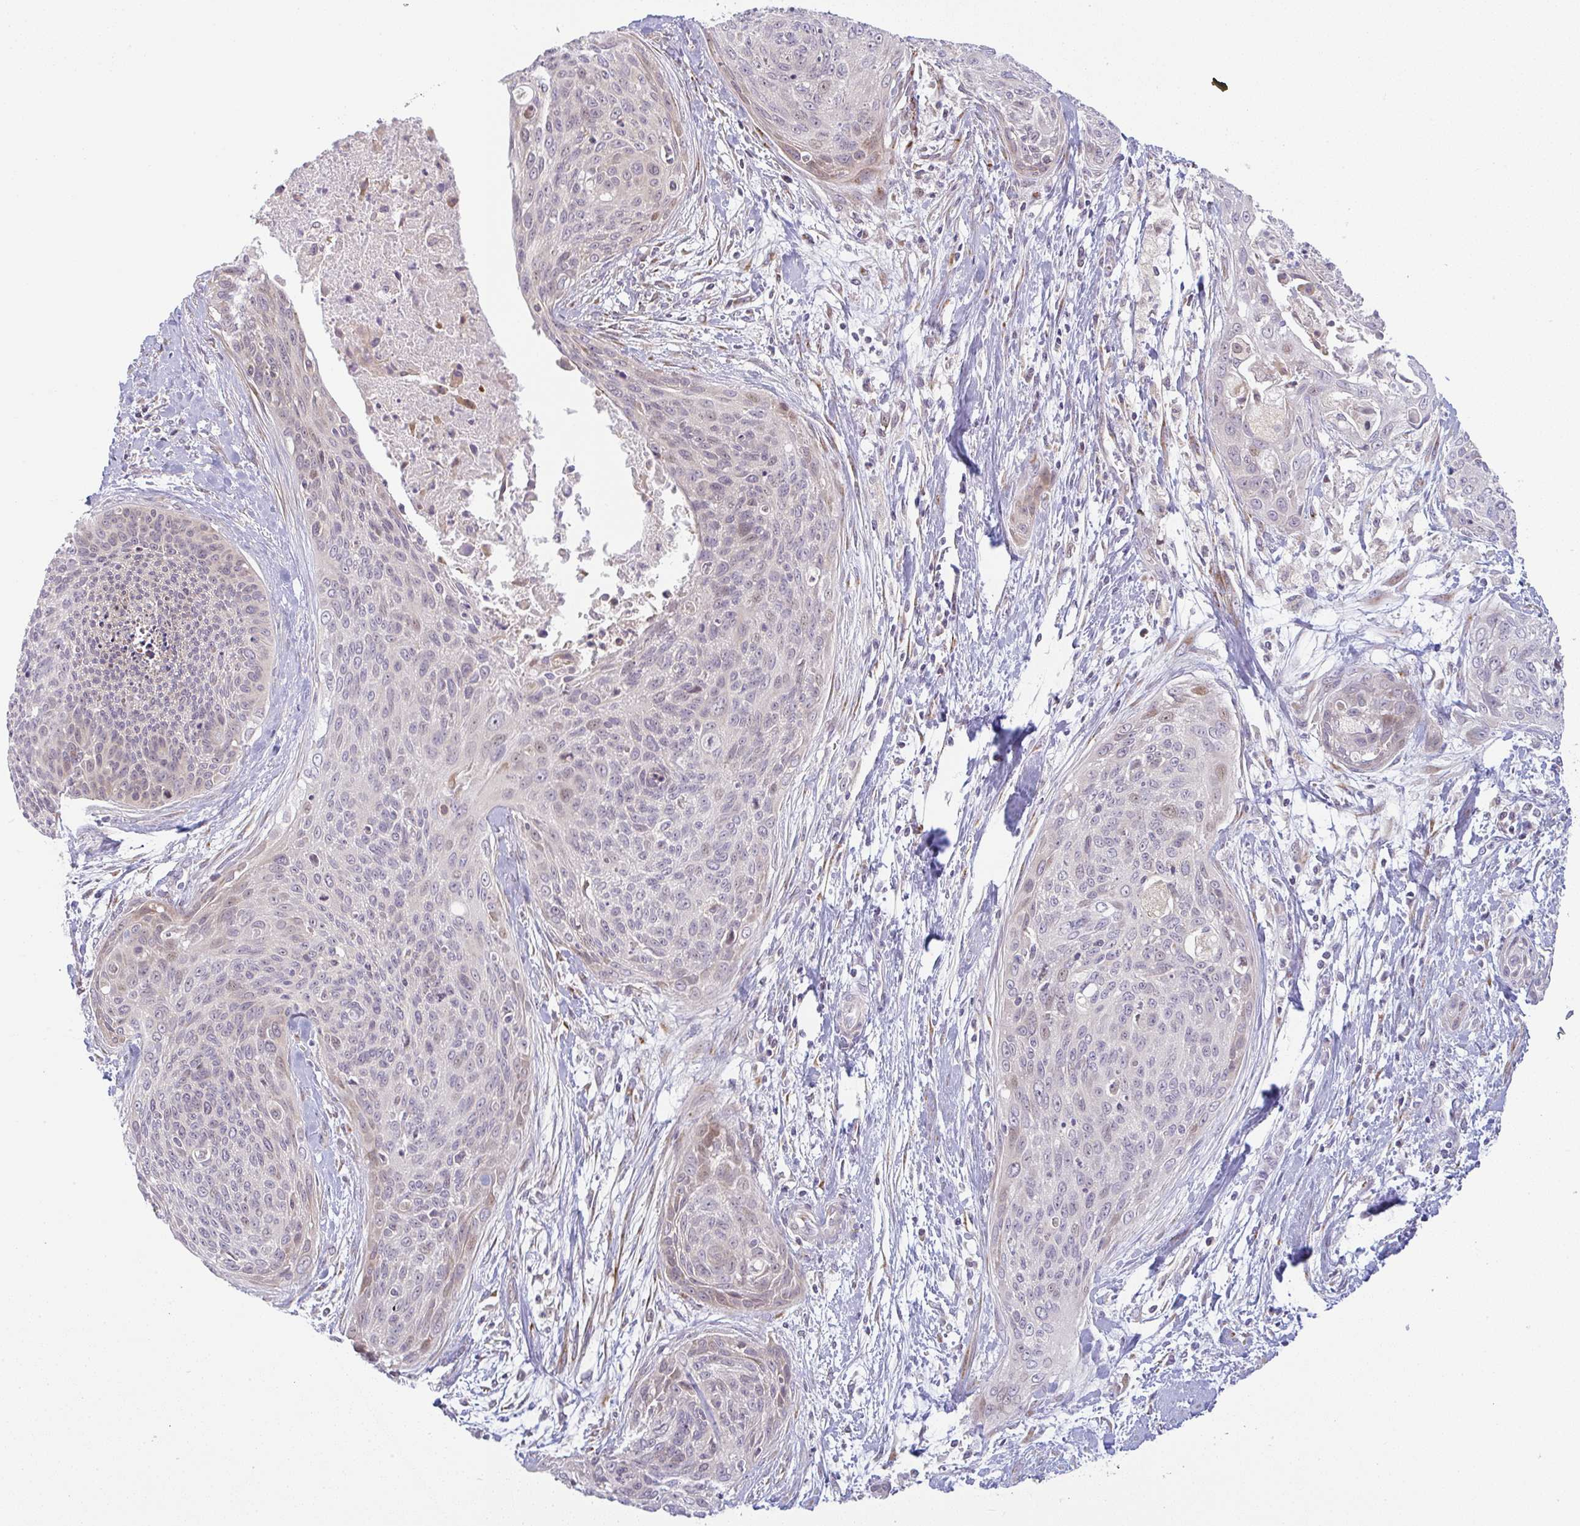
{"staining": {"intensity": "moderate", "quantity": "<25%", "location": "cytoplasmic/membranous"}, "tissue": "cervical cancer", "cell_type": "Tumor cells", "image_type": "cancer", "snomed": [{"axis": "morphology", "description": "Squamous cell carcinoma, NOS"}, {"axis": "topography", "description": "Cervix"}], "caption": "Approximately <25% of tumor cells in human cervical squamous cell carcinoma show moderate cytoplasmic/membranous protein expression as visualized by brown immunohistochemical staining.", "gene": "MOB1A", "patient": {"sex": "female", "age": 55}}